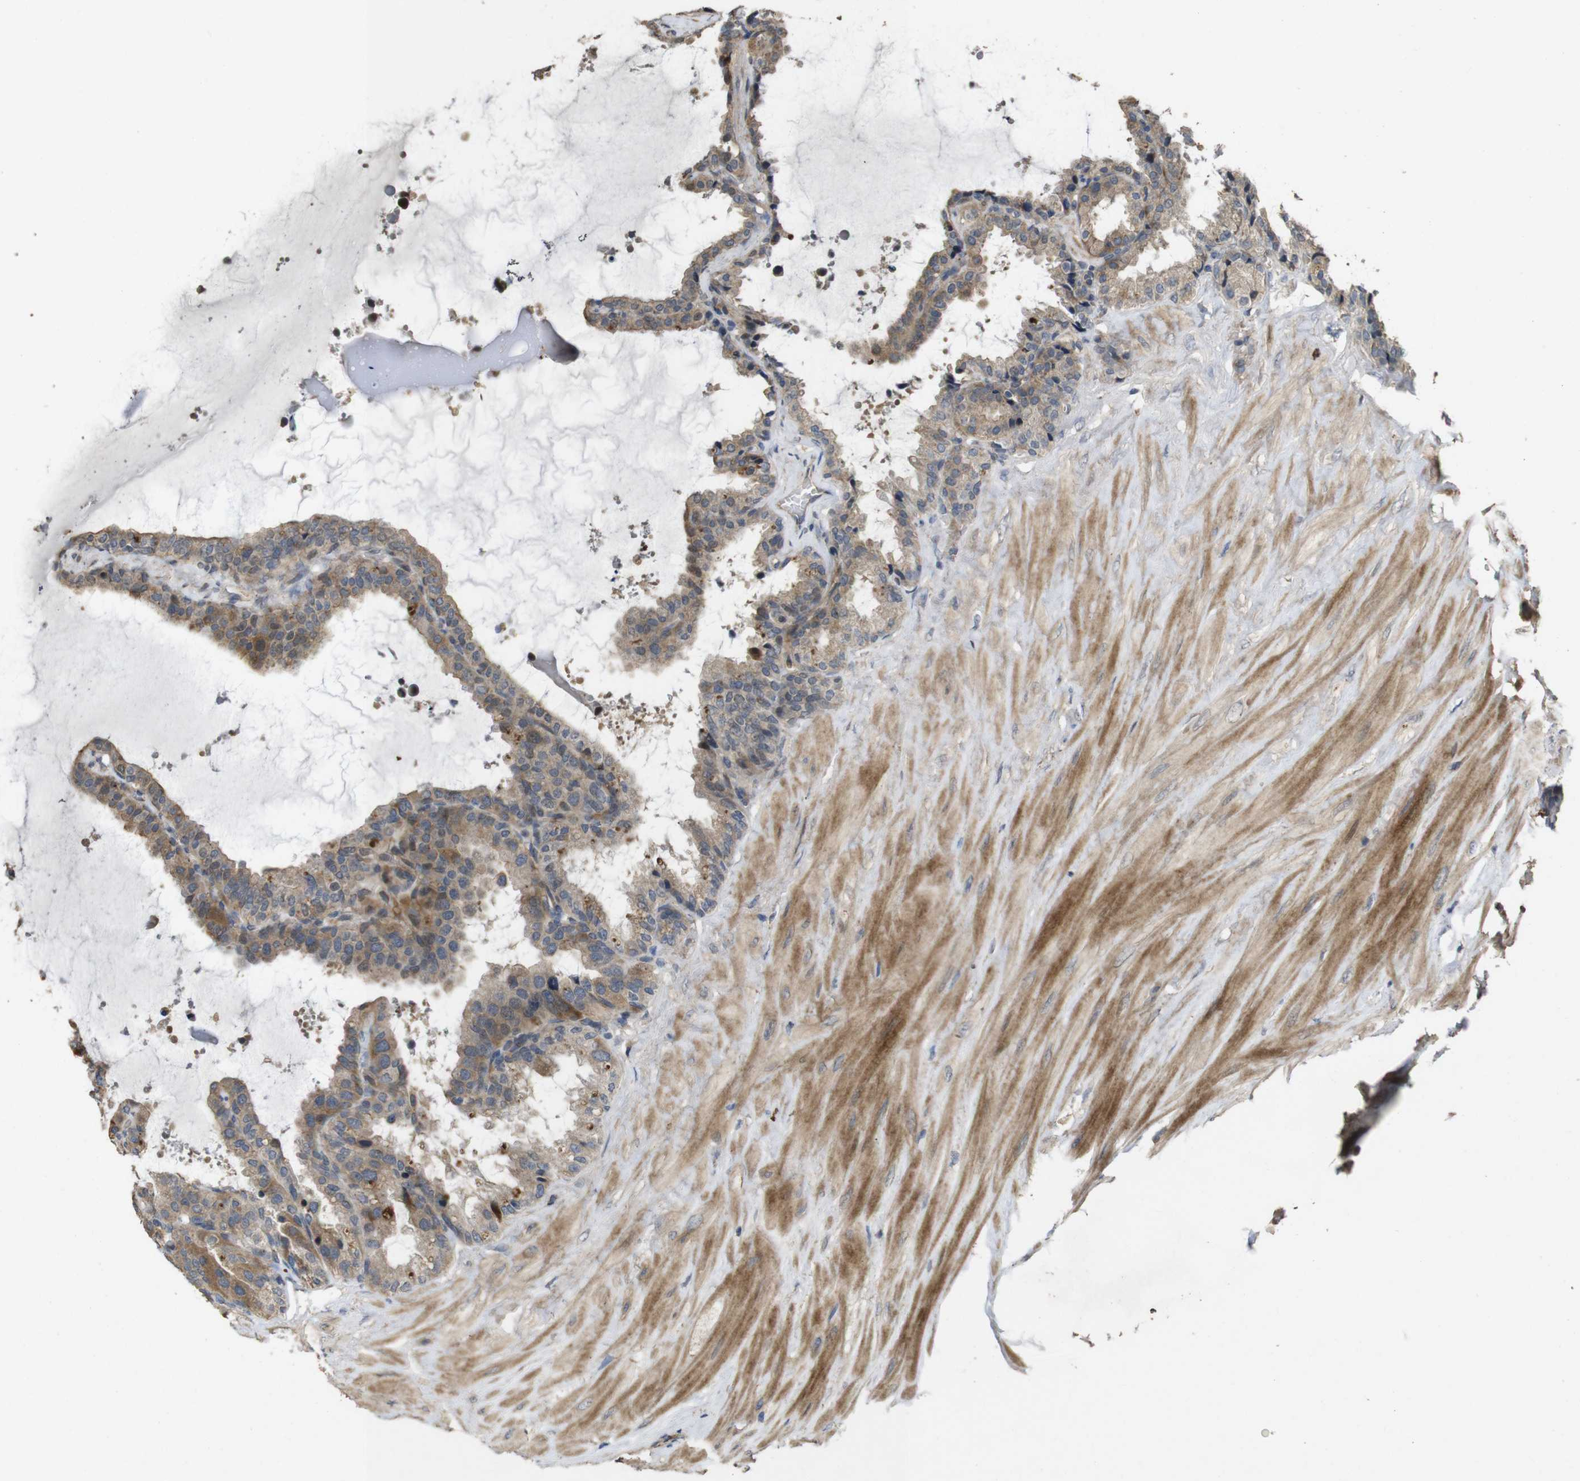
{"staining": {"intensity": "moderate", "quantity": "25%-75%", "location": "cytoplasmic/membranous"}, "tissue": "seminal vesicle", "cell_type": "Glandular cells", "image_type": "normal", "snomed": [{"axis": "morphology", "description": "Normal tissue, NOS"}, {"axis": "topography", "description": "Seminal veicle"}], "caption": "Immunohistochemical staining of unremarkable human seminal vesicle demonstrates 25%-75% levels of moderate cytoplasmic/membranous protein staining in about 25%-75% of glandular cells.", "gene": "PCDHB10", "patient": {"sex": "male", "age": 46}}